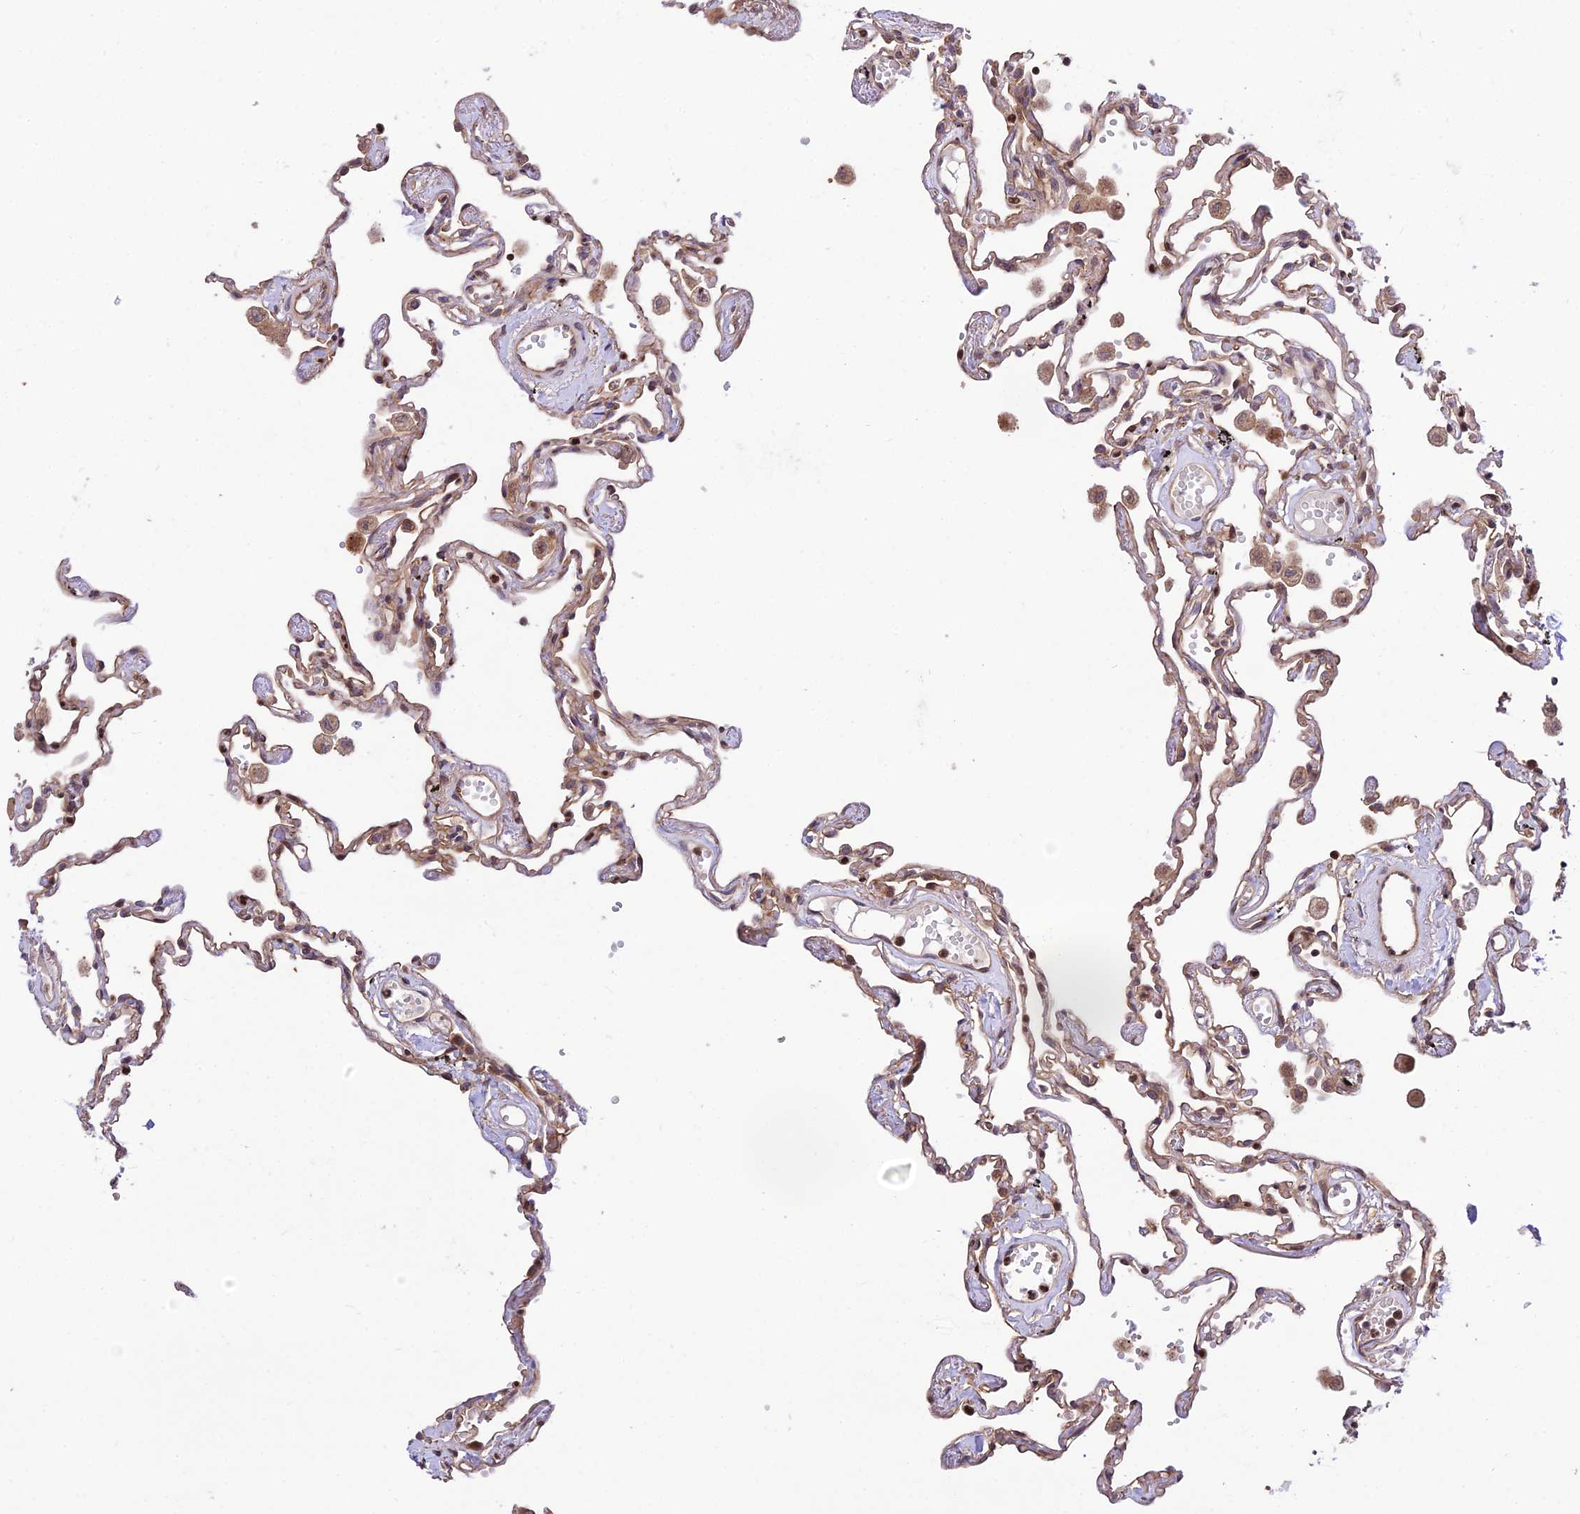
{"staining": {"intensity": "moderate", "quantity": ">75%", "location": "cytoplasmic/membranous,nuclear"}, "tissue": "lung", "cell_type": "Alveolar cells", "image_type": "normal", "snomed": [{"axis": "morphology", "description": "Normal tissue, NOS"}, {"axis": "topography", "description": "Lung"}], "caption": "Moderate cytoplasmic/membranous,nuclear expression for a protein is identified in about >75% of alveolar cells of normal lung using immunohistochemistry (IHC).", "gene": "SMG6", "patient": {"sex": "female", "age": 67}}